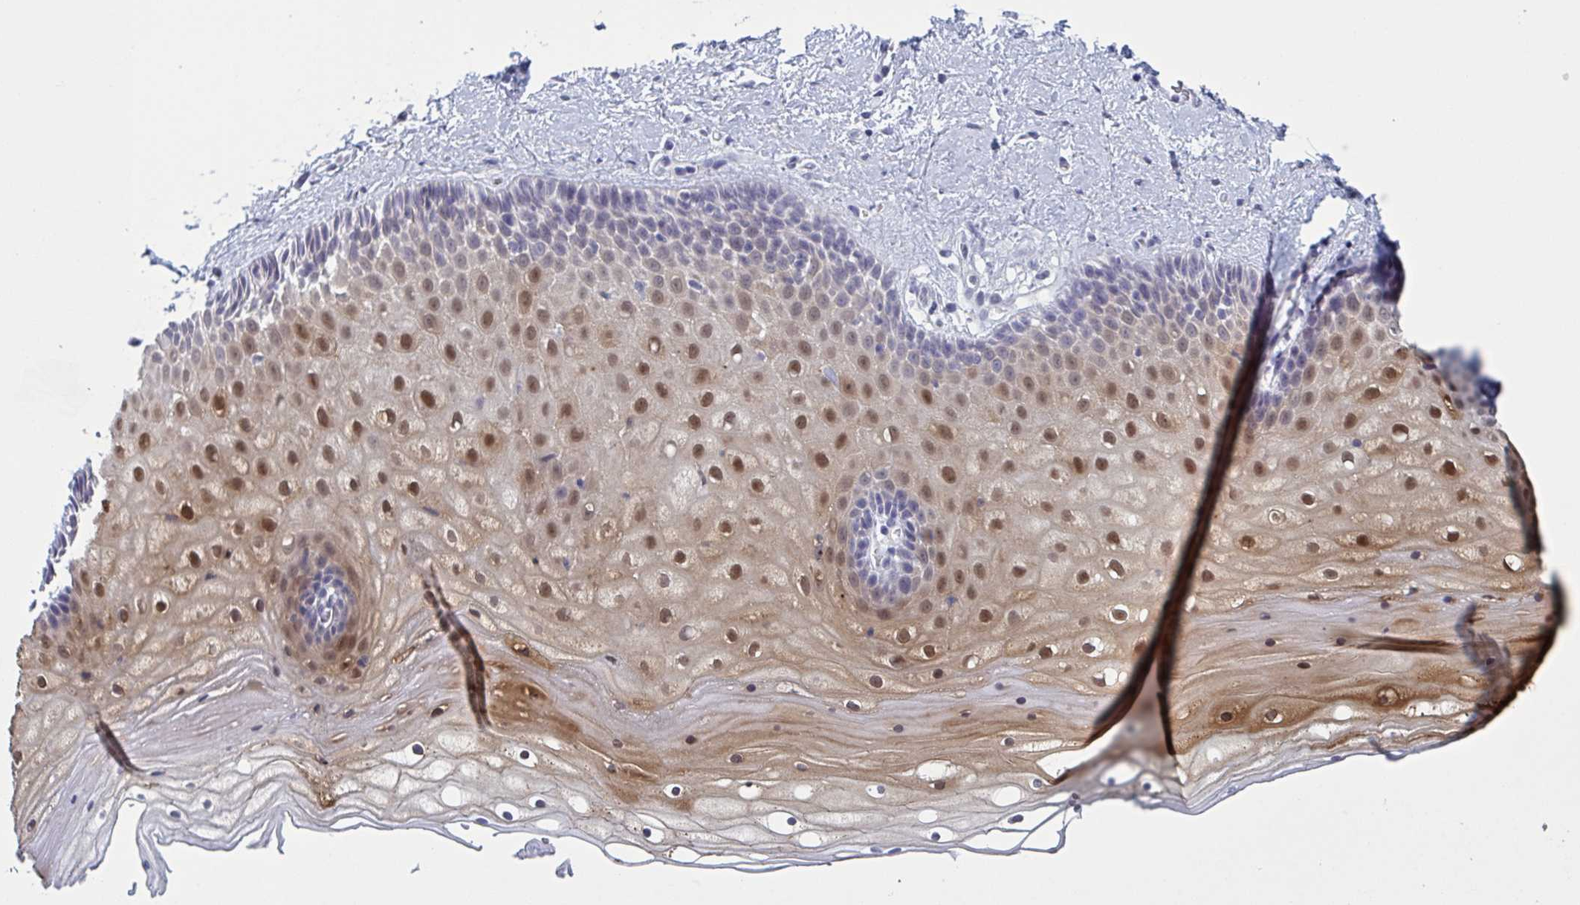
{"staining": {"intensity": "negative", "quantity": "none", "location": "none"}, "tissue": "cervix", "cell_type": "Glandular cells", "image_type": "normal", "snomed": [{"axis": "morphology", "description": "Normal tissue, NOS"}, {"axis": "topography", "description": "Cervix"}], "caption": "Glandular cells are negative for protein expression in normal human cervix. Brightfield microscopy of immunohistochemistry (IHC) stained with DAB (3,3'-diaminobenzidine) (brown) and hematoxylin (blue), captured at high magnification.", "gene": "SERPINB13", "patient": {"sex": "female", "age": 36}}